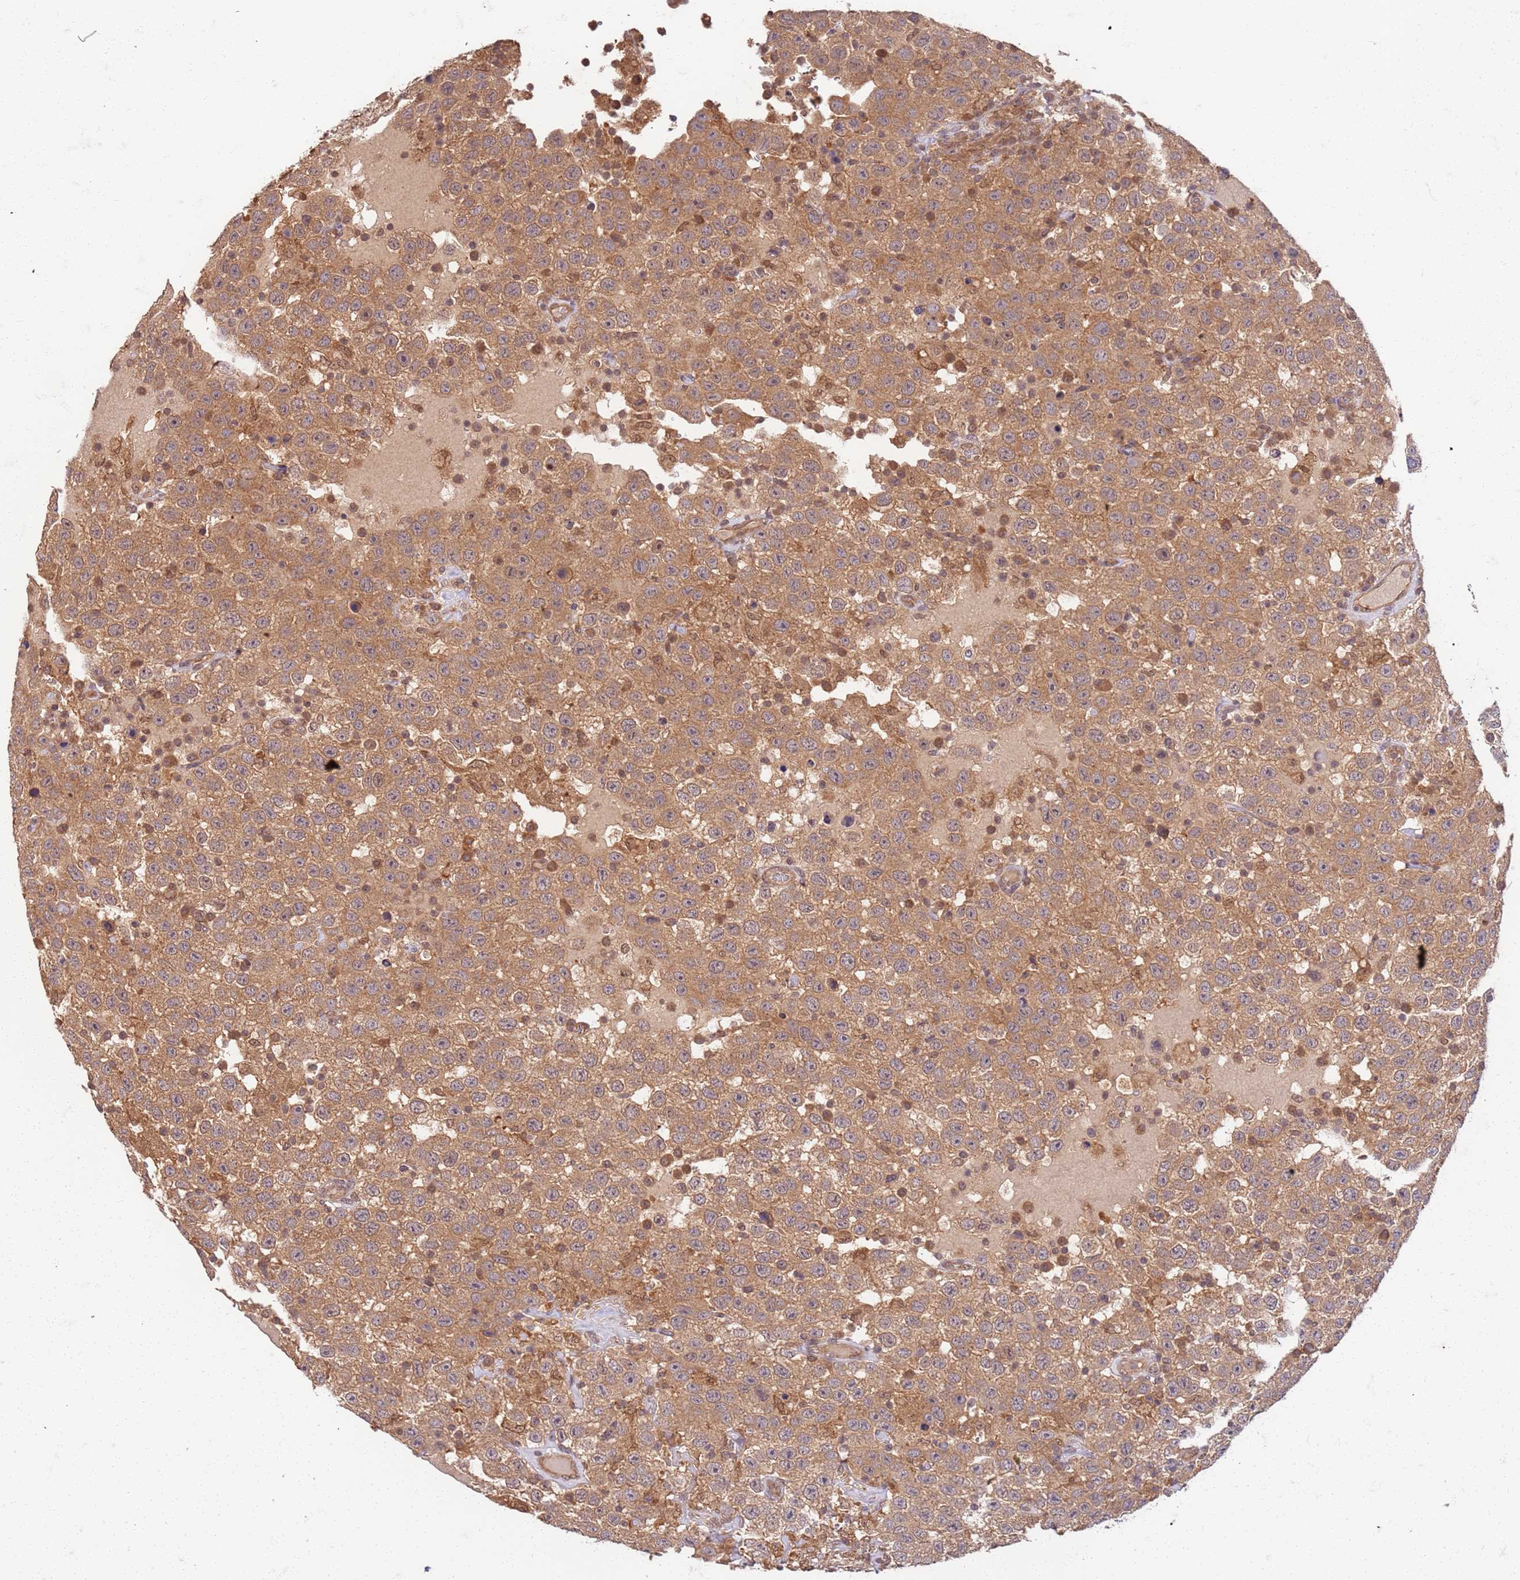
{"staining": {"intensity": "moderate", "quantity": ">75%", "location": "cytoplasmic/membranous"}, "tissue": "testis cancer", "cell_type": "Tumor cells", "image_type": "cancer", "snomed": [{"axis": "morphology", "description": "Seminoma, NOS"}, {"axis": "topography", "description": "Testis"}], "caption": "Tumor cells show moderate cytoplasmic/membranous expression in about >75% of cells in testis cancer.", "gene": "UBE3A", "patient": {"sex": "male", "age": 41}}